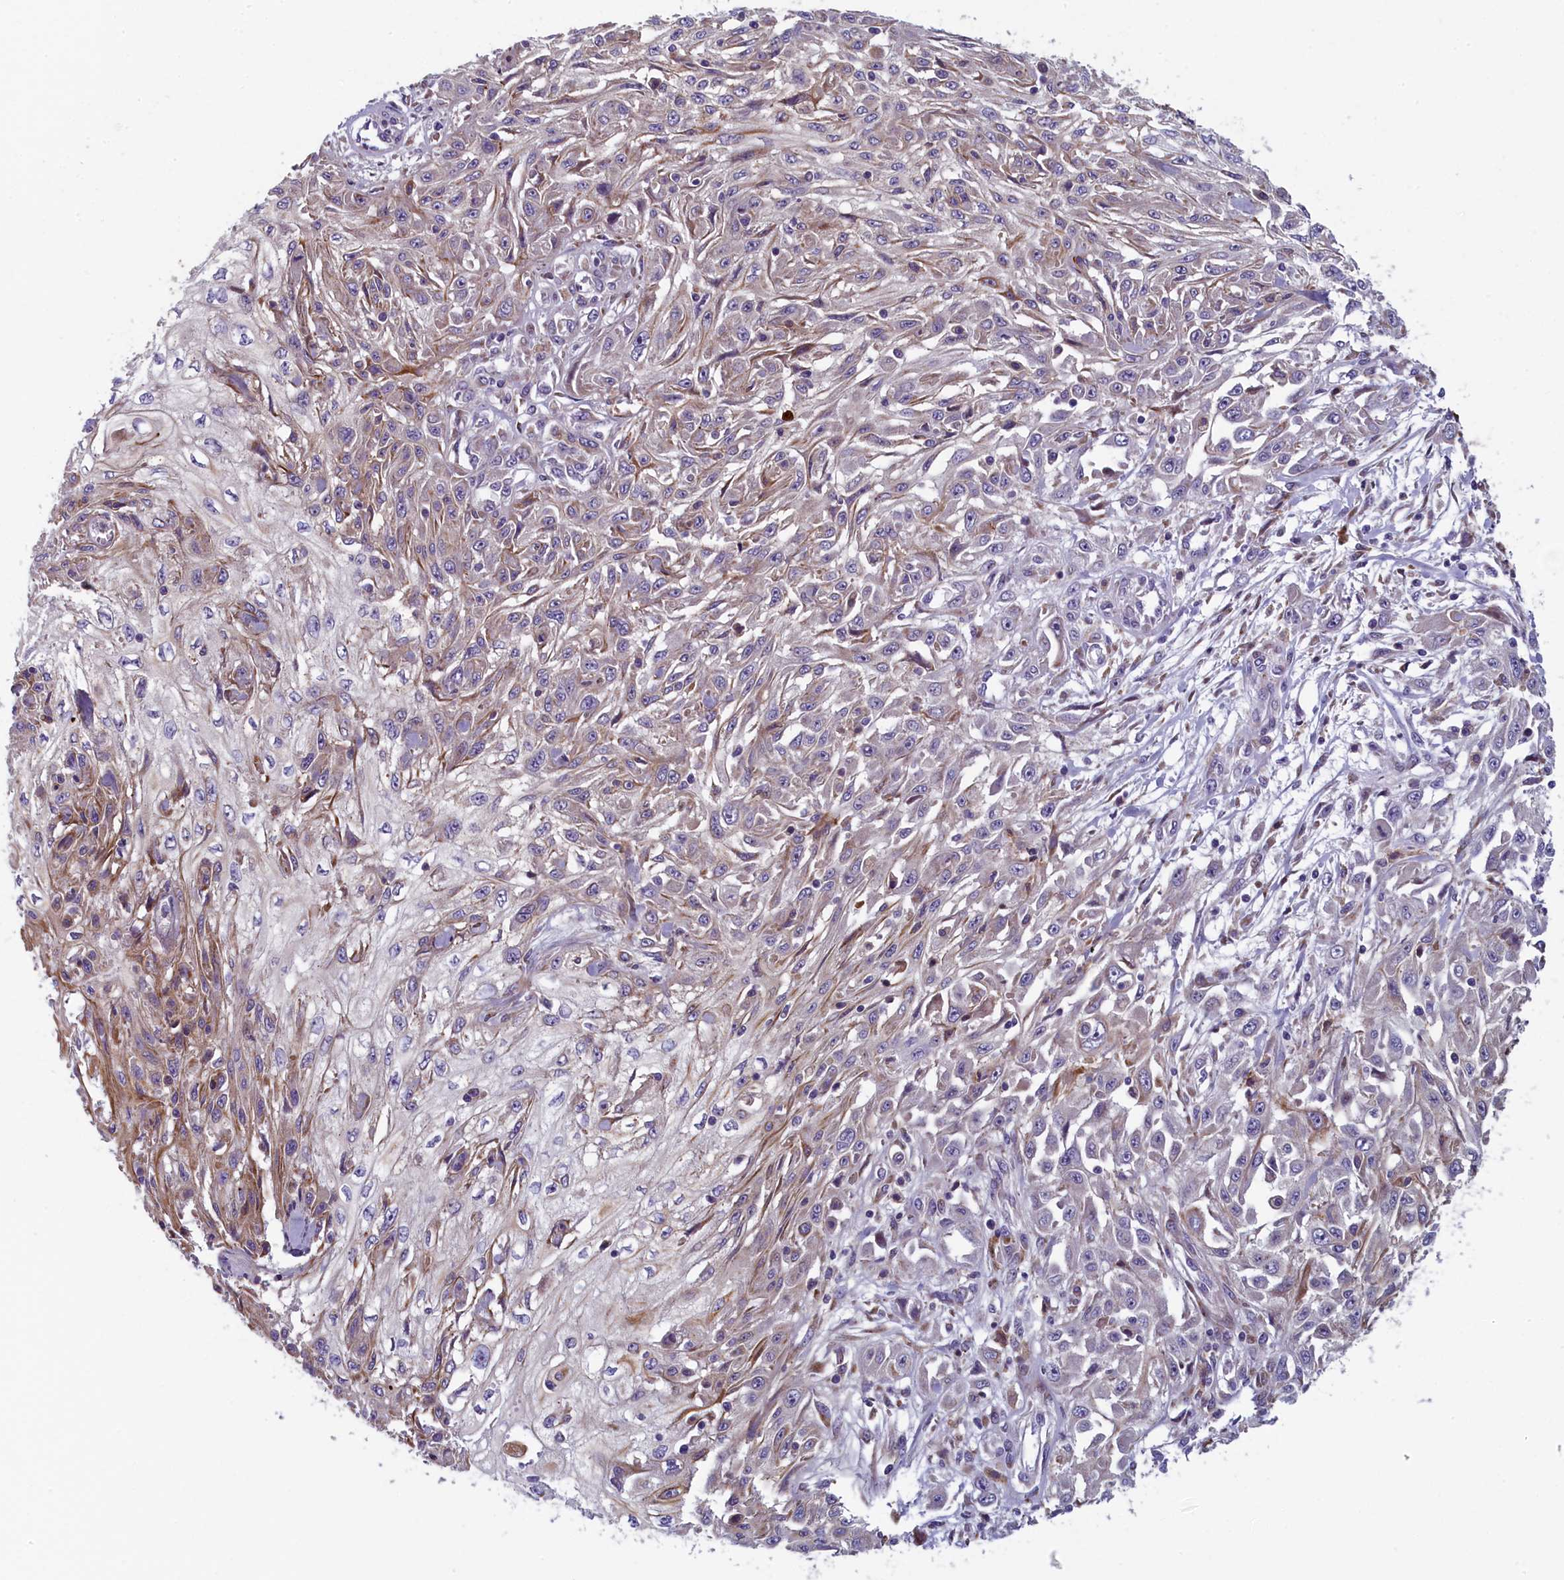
{"staining": {"intensity": "moderate", "quantity": "<25%", "location": "cytoplasmic/membranous"}, "tissue": "skin cancer", "cell_type": "Tumor cells", "image_type": "cancer", "snomed": [{"axis": "morphology", "description": "Squamous cell carcinoma, NOS"}, {"axis": "morphology", "description": "Squamous cell carcinoma, metastatic, NOS"}, {"axis": "topography", "description": "Skin"}, {"axis": "topography", "description": "Lymph node"}], "caption": "A brown stain labels moderate cytoplasmic/membranous staining of a protein in human skin cancer (metastatic squamous cell carcinoma) tumor cells. (brown staining indicates protein expression, while blue staining denotes nuclei).", "gene": "ANKRD39", "patient": {"sex": "male", "age": 75}}